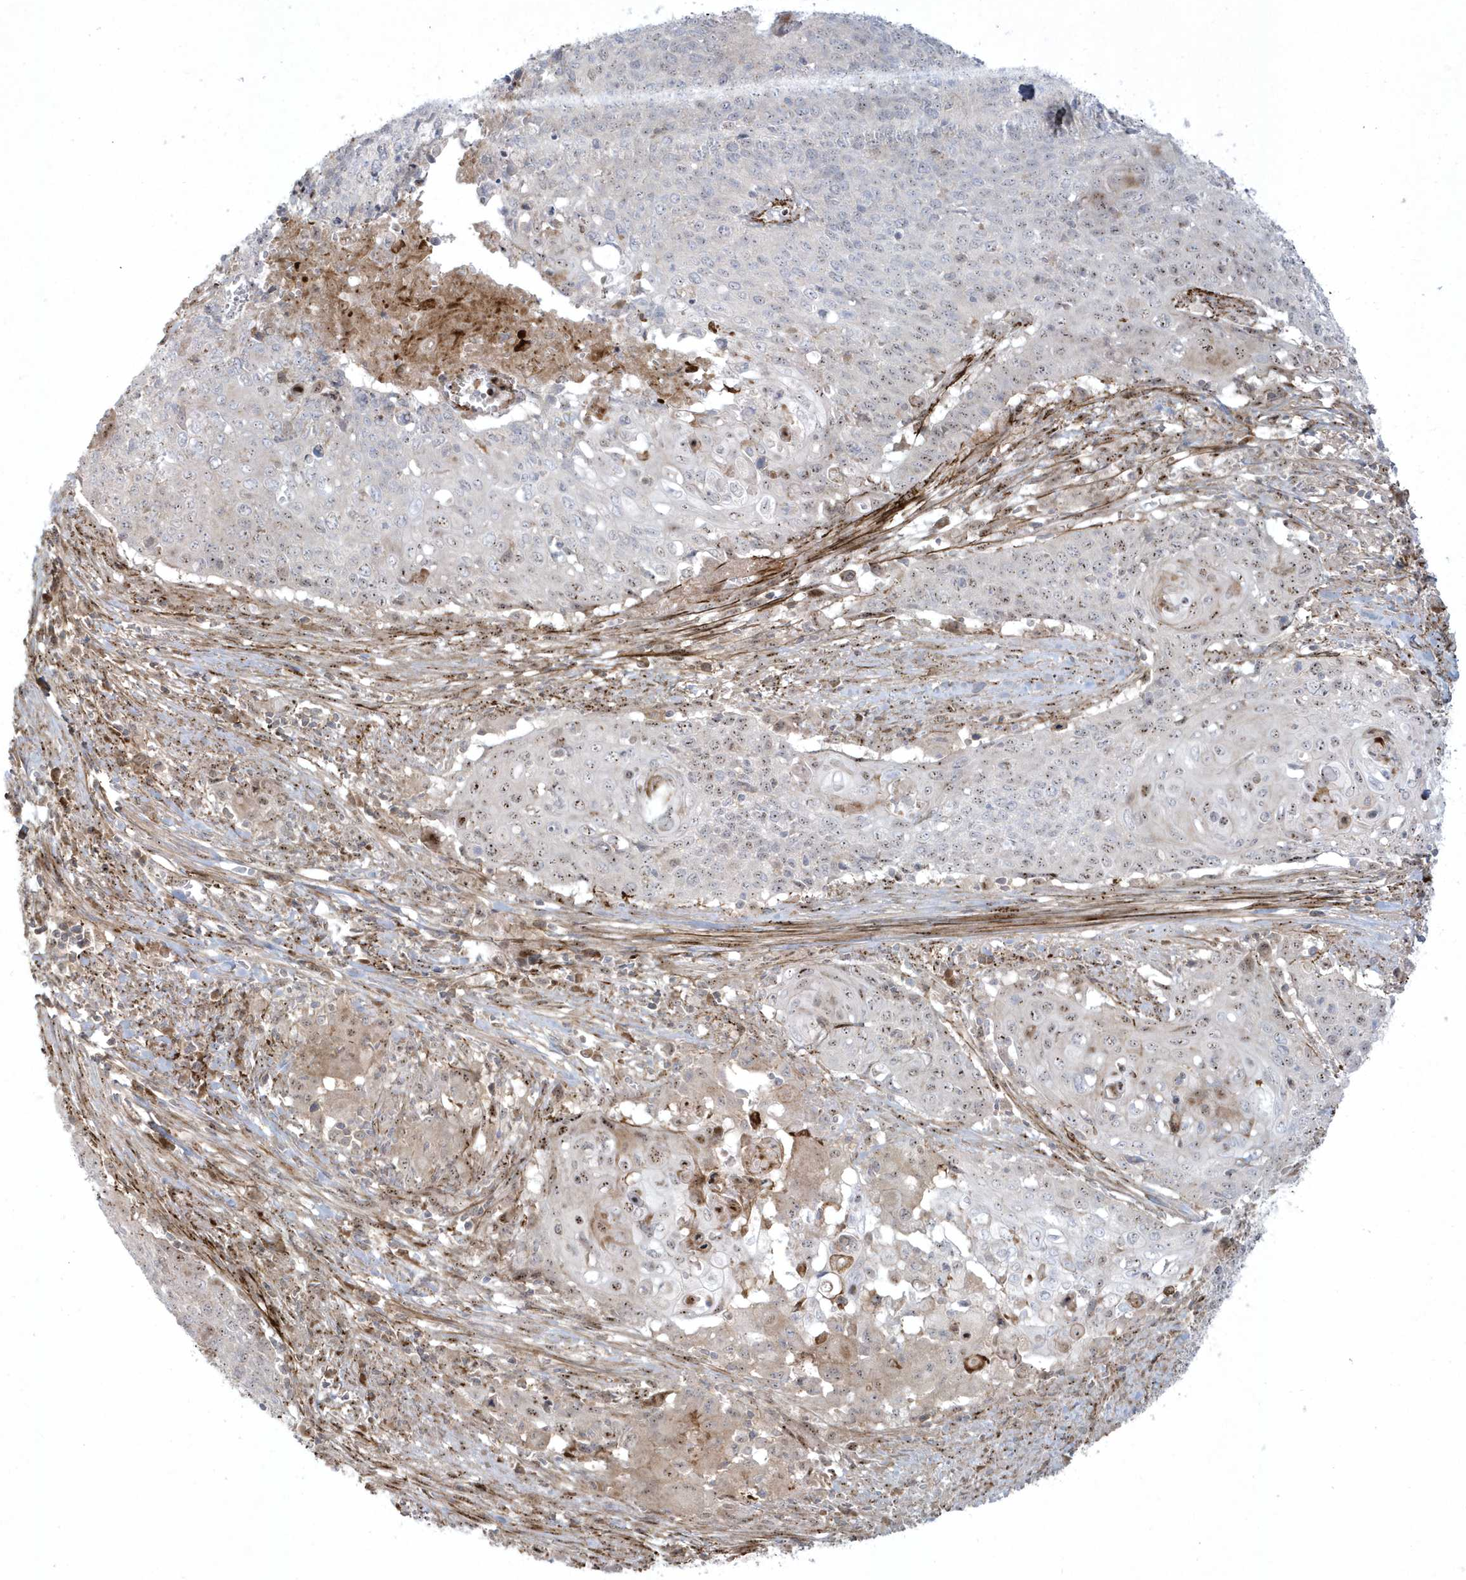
{"staining": {"intensity": "weak", "quantity": "<25%", "location": "nuclear"}, "tissue": "cervical cancer", "cell_type": "Tumor cells", "image_type": "cancer", "snomed": [{"axis": "morphology", "description": "Squamous cell carcinoma, NOS"}, {"axis": "topography", "description": "Cervix"}], "caption": "Tumor cells show no significant protein expression in cervical cancer (squamous cell carcinoma).", "gene": "MASP2", "patient": {"sex": "female", "age": 39}}